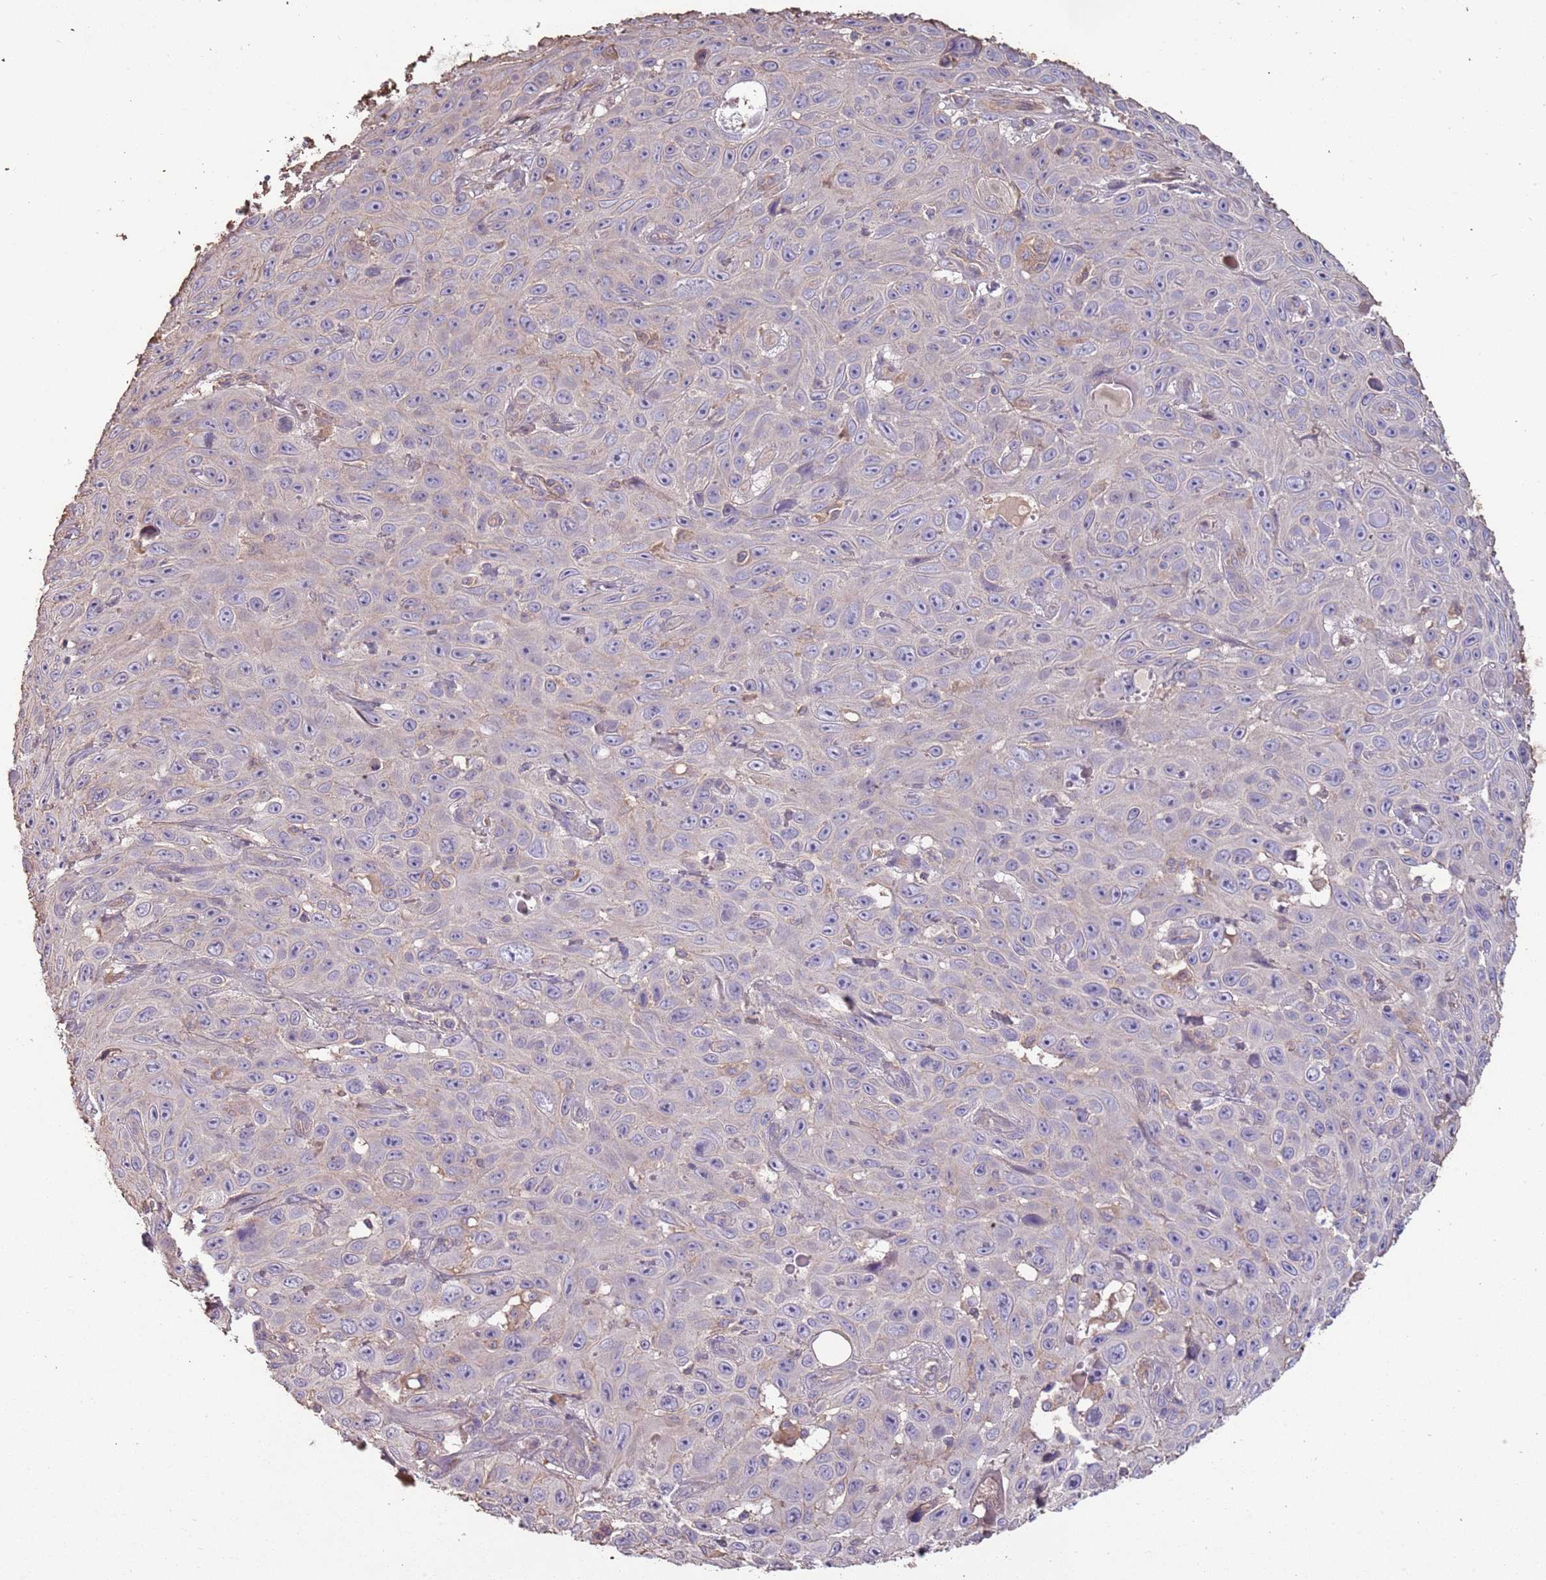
{"staining": {"intensity": "negative", "quantity": "none", "location": "none"}, "tissue": "skin cancer", "cell_type": "Tumor cells", "image_type": "cancer", "snomed": [{"axis": "morphology", "description": "Squamous cell carcinoma, NOS"}, {"axis": "topography", "description": "Skin"}], "caption": "Immunohistochemical staining of squamous cell carcinoma (skin) exhibits no significant staining in tumor cells.", "gene": "FECH", "patient": {"sex": "male", "age": 82}}